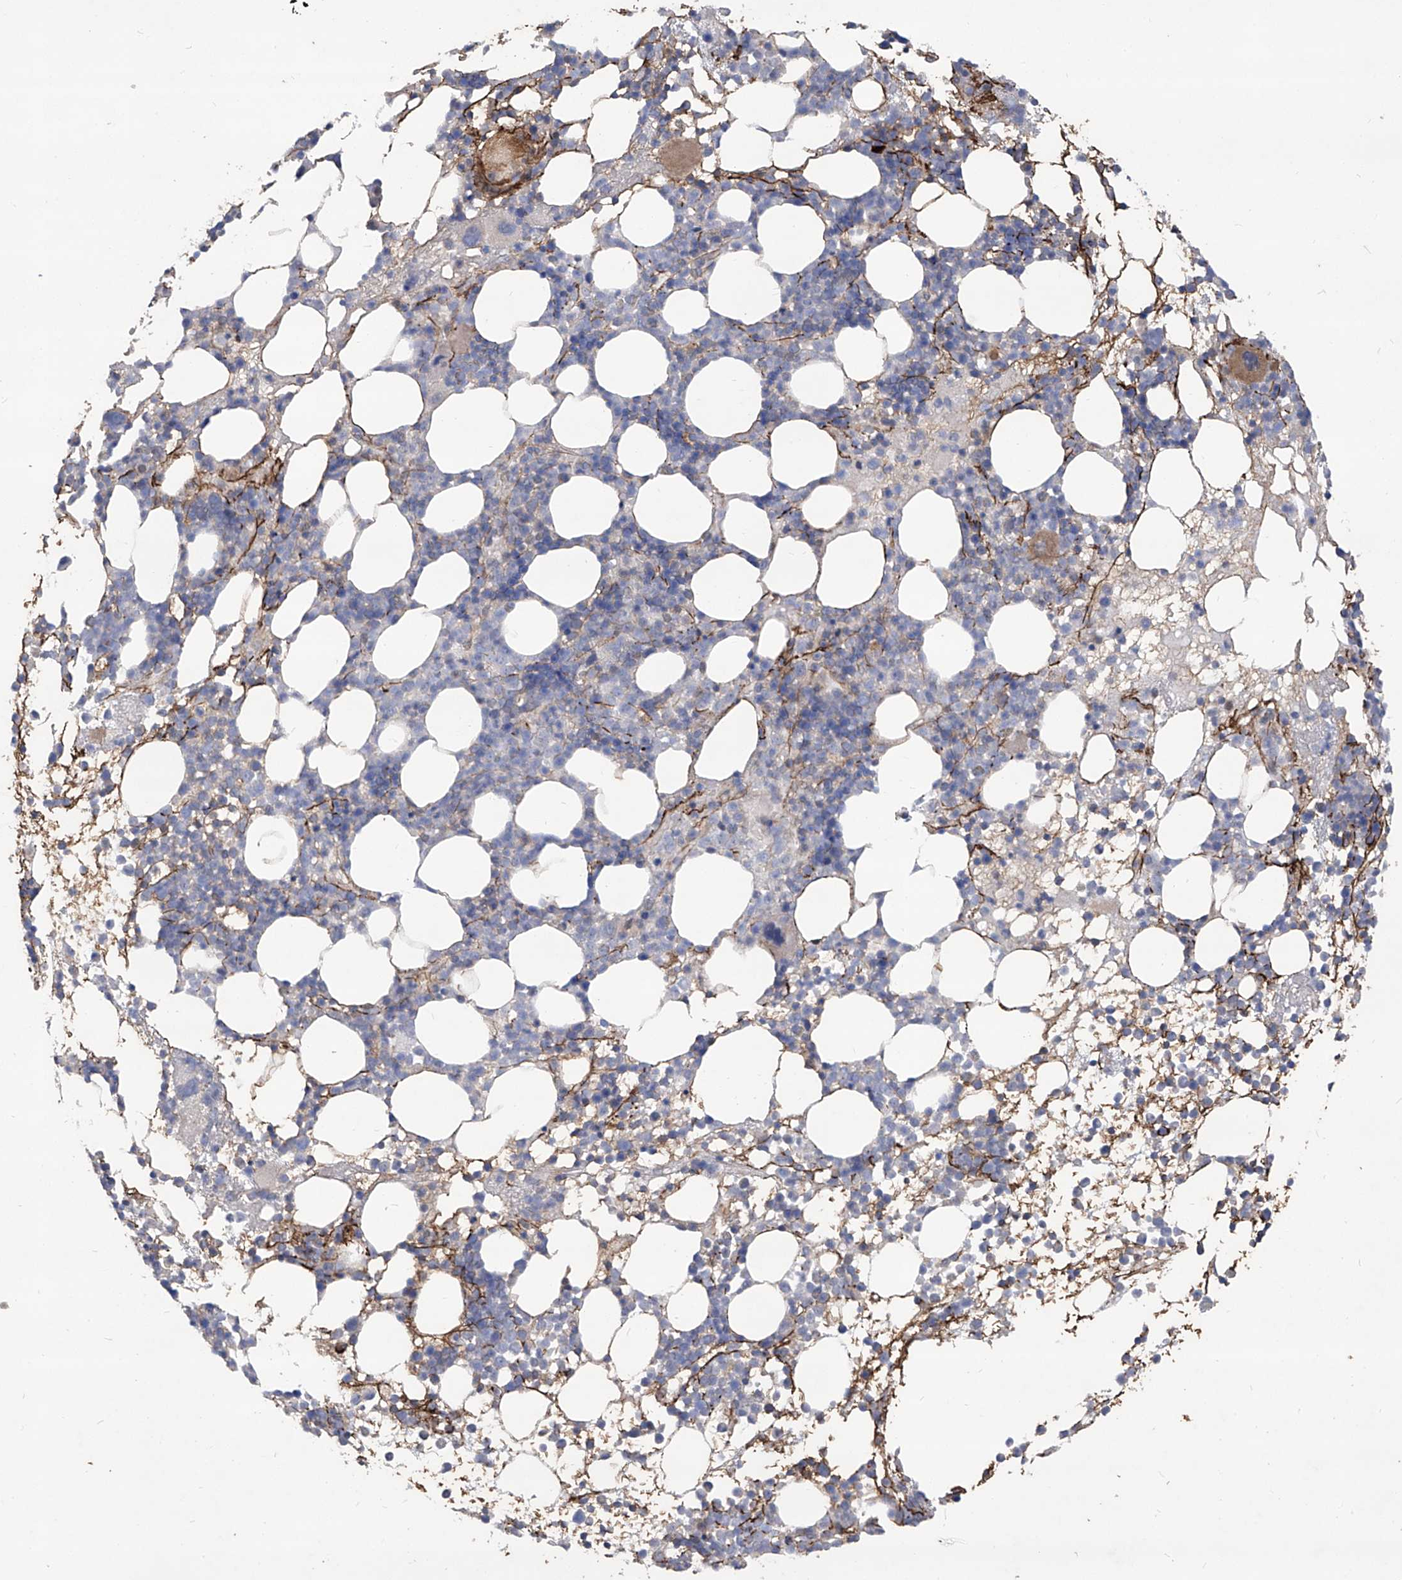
{"staining": {"intensity": "negative", "quantity": "none", "location": "none"}, "tissue": "bone marrow", "cell_type": "Hematopoietic cells", "image_type": "normal", "snomed": [{"axis": "morphology", "description": "Normal tissue, NOS"}, {"axis": "topography", "description": "Bone marrow"}], "caption": "Photomicrograph shows no significant protein staining in hematopoietic cells of benign bone marrow.", "gene": "TXNIP", "patient": {"sex": "female", "age": 57}}